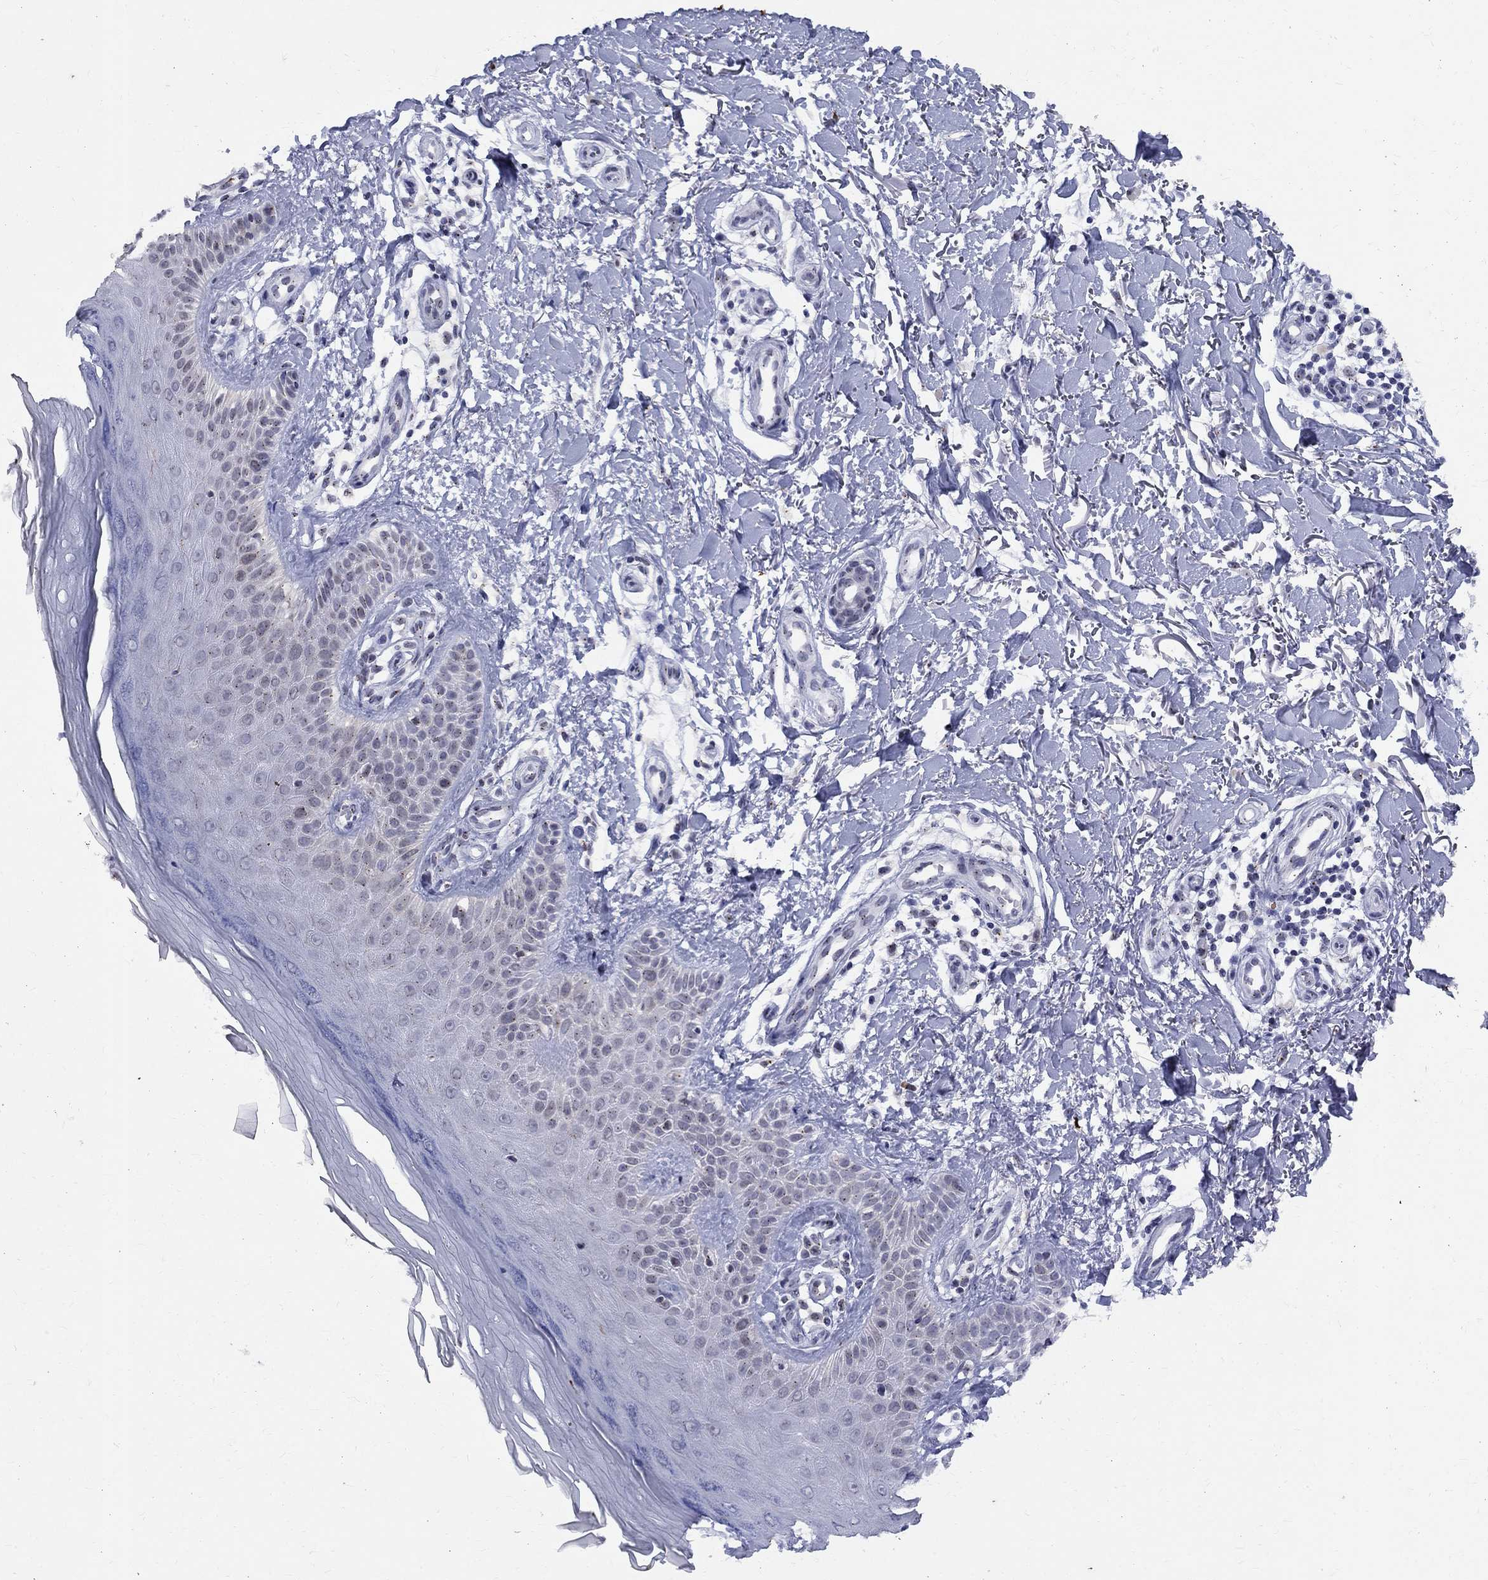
{"staining": {"intensity": "negative", "quantity": "none", "location": "none"}, "tissue": "skin", "cell_type": "Fibroblasts", "image_type": "normal", "snomed": [{"axis": "morphology", "description": "Normal tissue, NOS"}, {"axis": "morphology", "description": "Inflammation, NOS"}, {"axis": "morphology", "description": "Fibrosis, NOS"}, {"axis": "topography", "description": "Skin"}], "caption": "This is a histopathology image of immunohistochemistry (IHC) staining of unremarkable skin, which shows no positivity in fibroblasts. (DAB (3,3'-diaminobenzidine) IHC, high magnification).", "gene": "CEP43", "patient": {"sex": "male", "age": 71}}